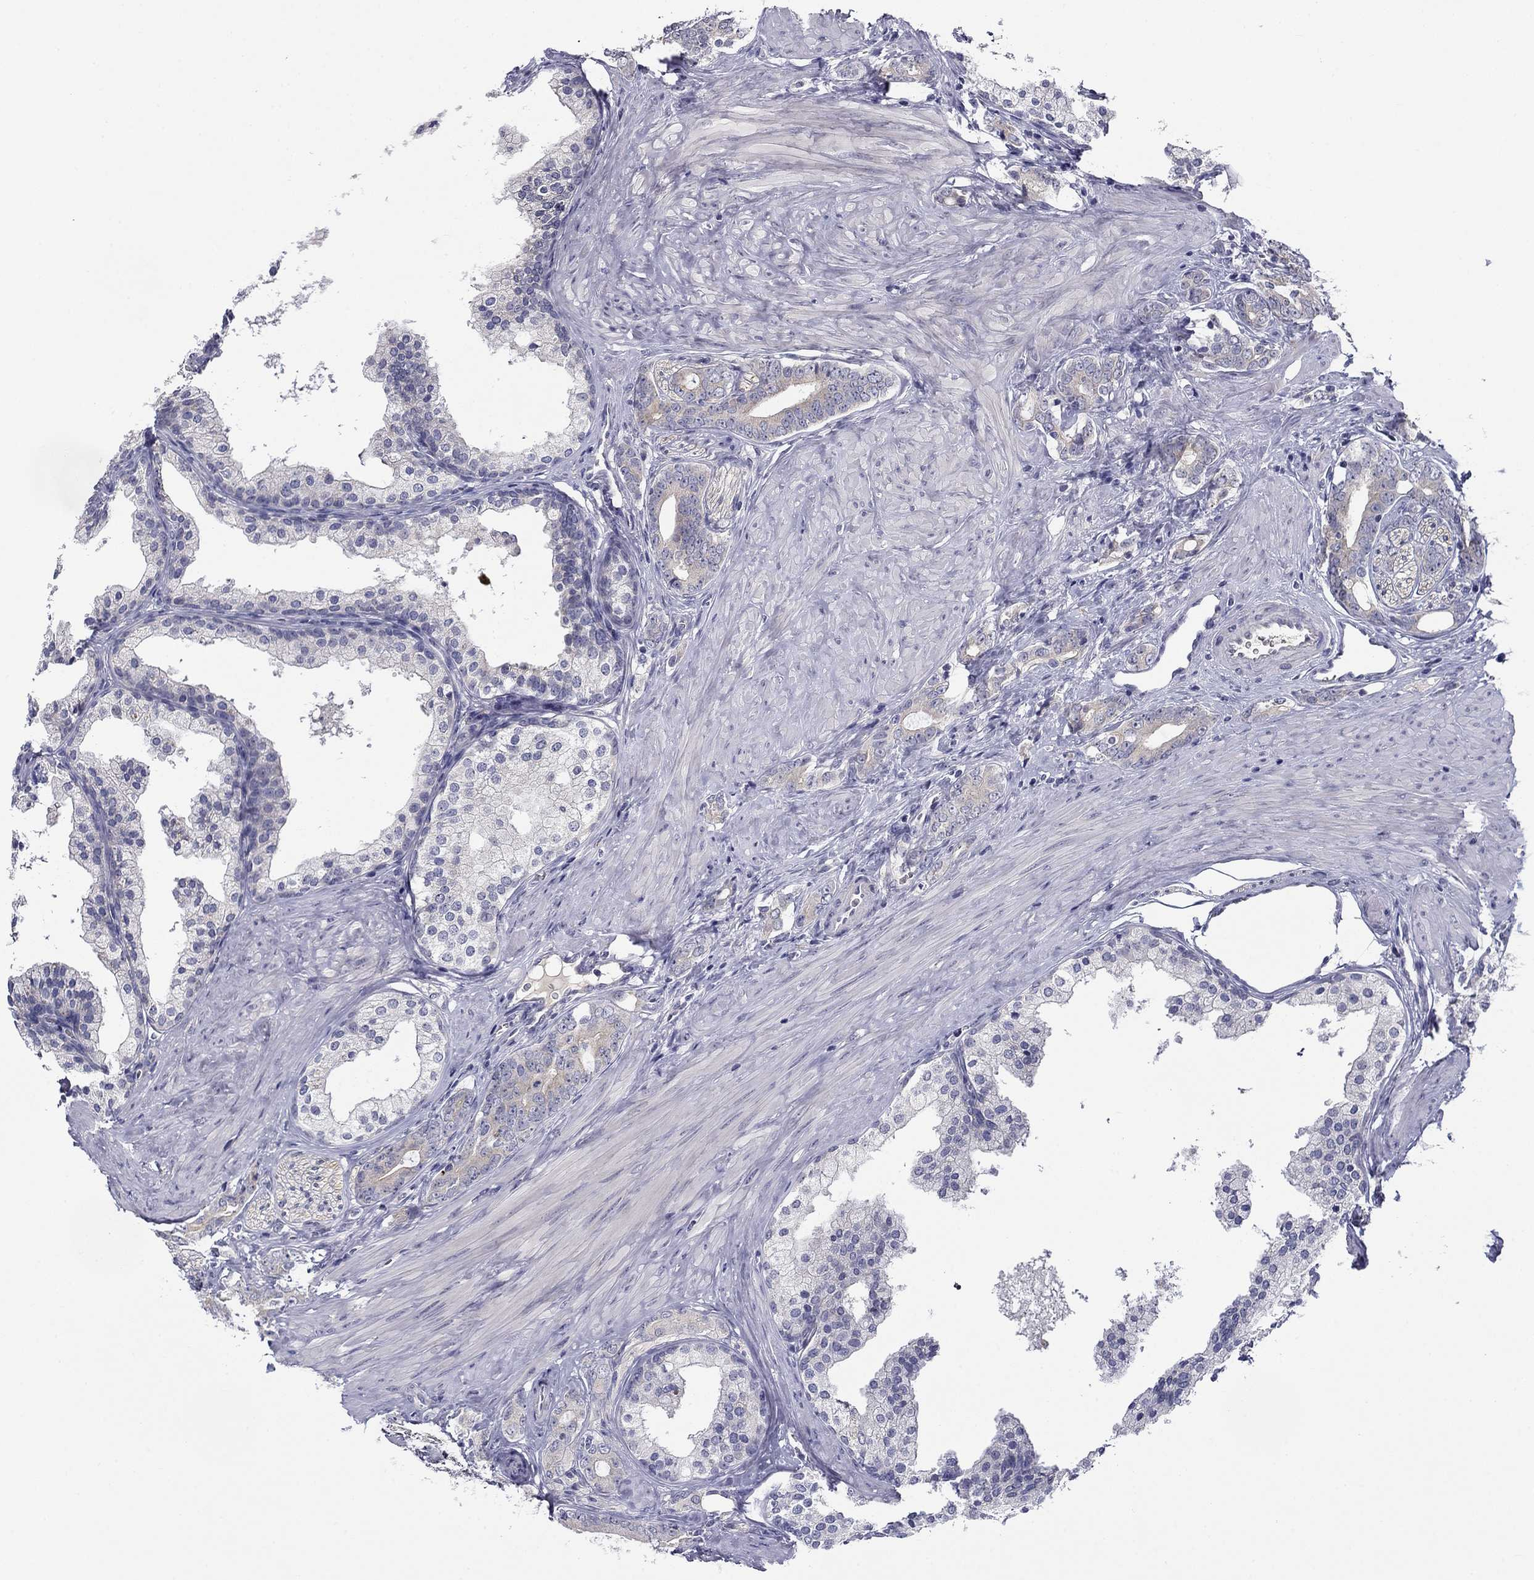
{"staining": {"intensity": "weak", "quantity": "<25%", "location": "cytoplasmic/membranous"}, "tissue": "prostate cancer", "cell_type": "Tumor cells", "image_type": "cancer", "snomed": [{"axis": "morphology", "description": "Adenocarcinoma, NOS"}, {"axis": "topography", "description": "Prostate"}], "caption": "DAB immunohistochemical staining of human prostate adenocarcinoma demonstrates no significant expression in tumor cells.", "gene": "SPATA7", "patient": {"sex": "male", "age": 55}}